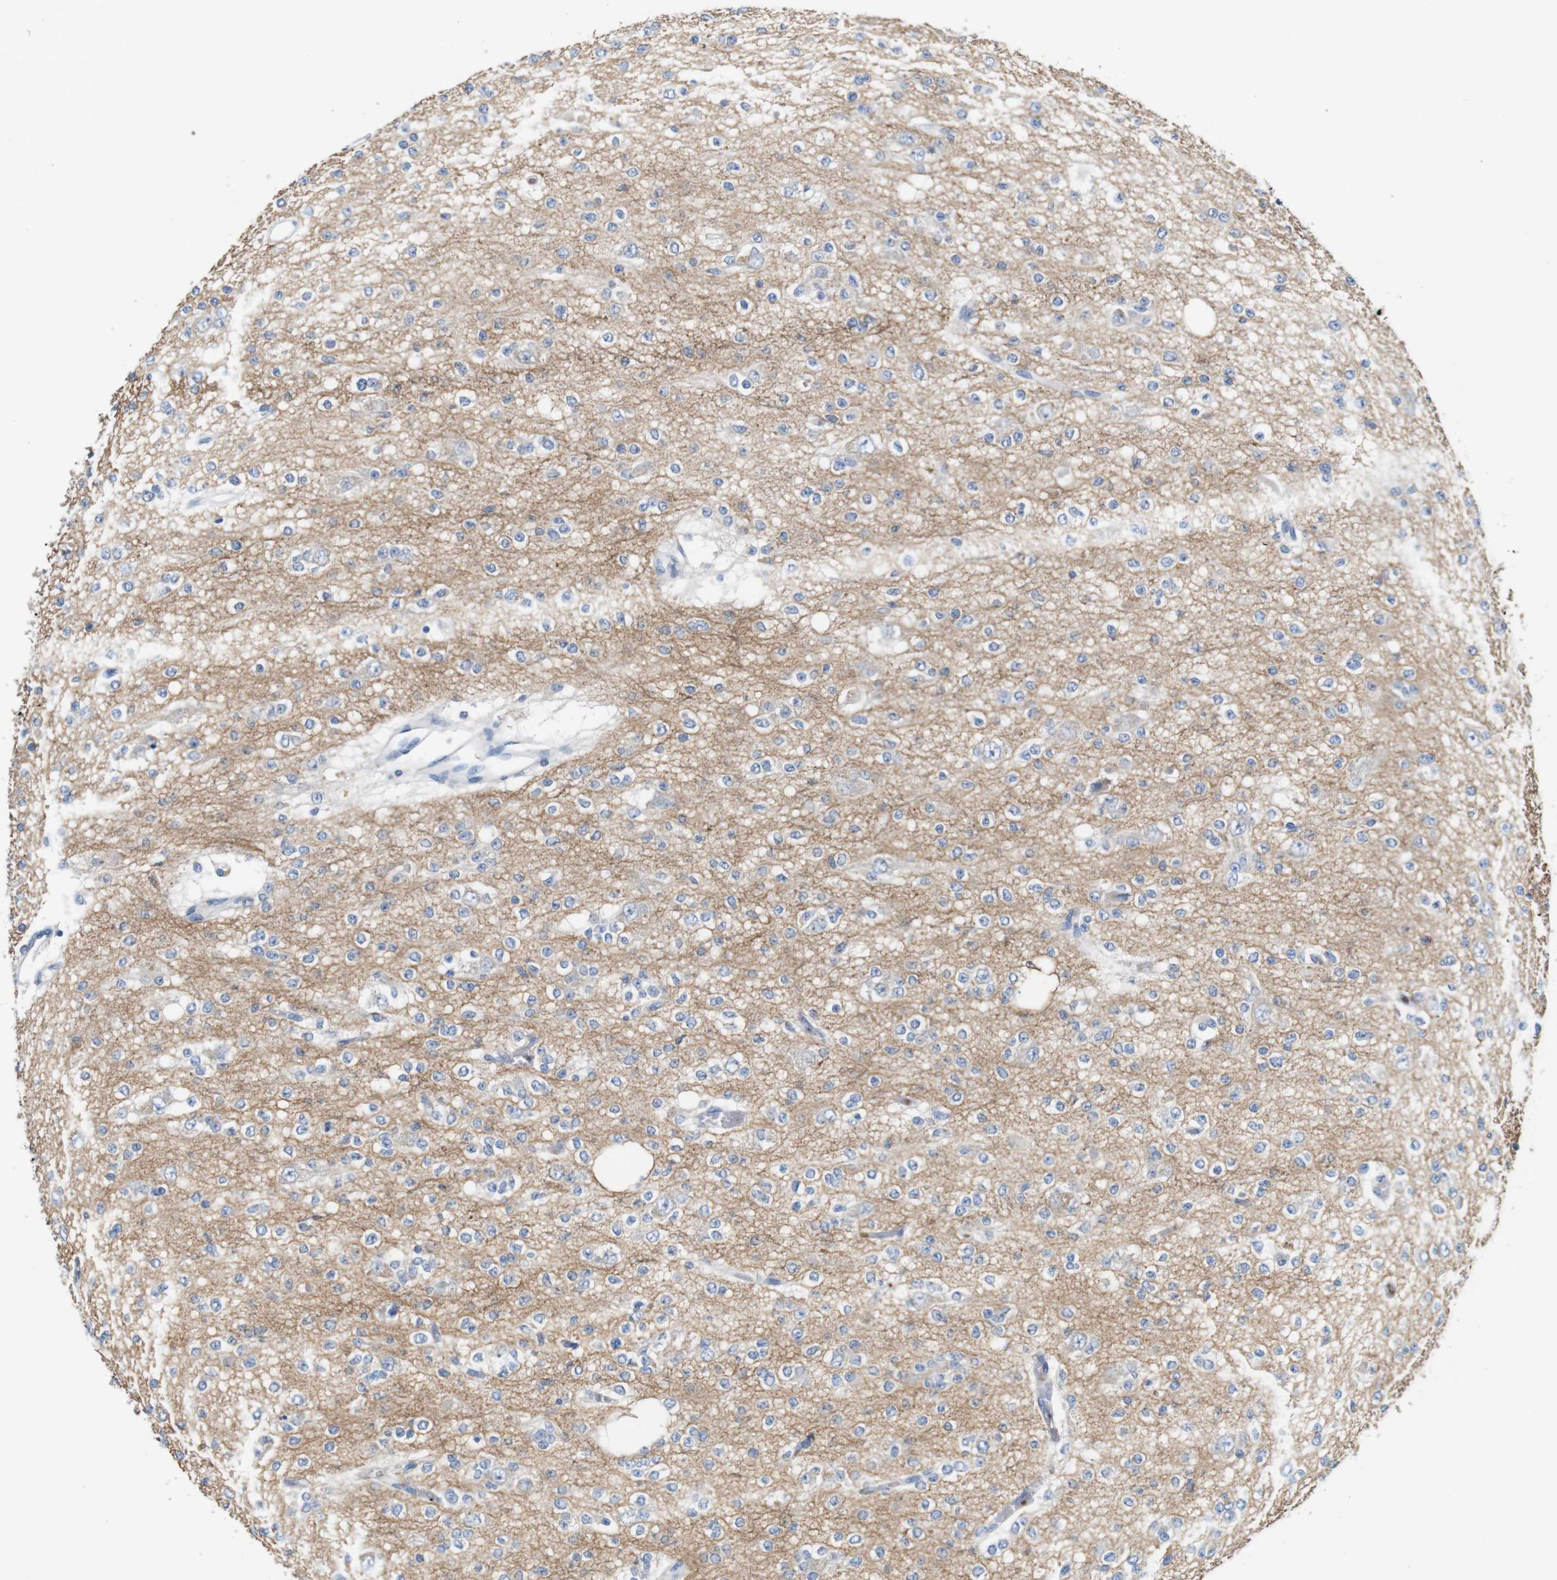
{"staining": {"intensity": "negative", "quantity": "none", "location": "none"}, "tissue": "glioma", "cell_type": "Tumor cells", "image_type": "cancer", "snomed": [{"axis": "morphology", "description": "Glioma, malignant, Low grade"}, {"axis": "topography", "description": "Brain"}], "caption": "There is no significant positivity in tumor cells of malignant glioma (low-grade).", "gene": "IGSF8", "patient": {"sex": "male", "age": 38}}